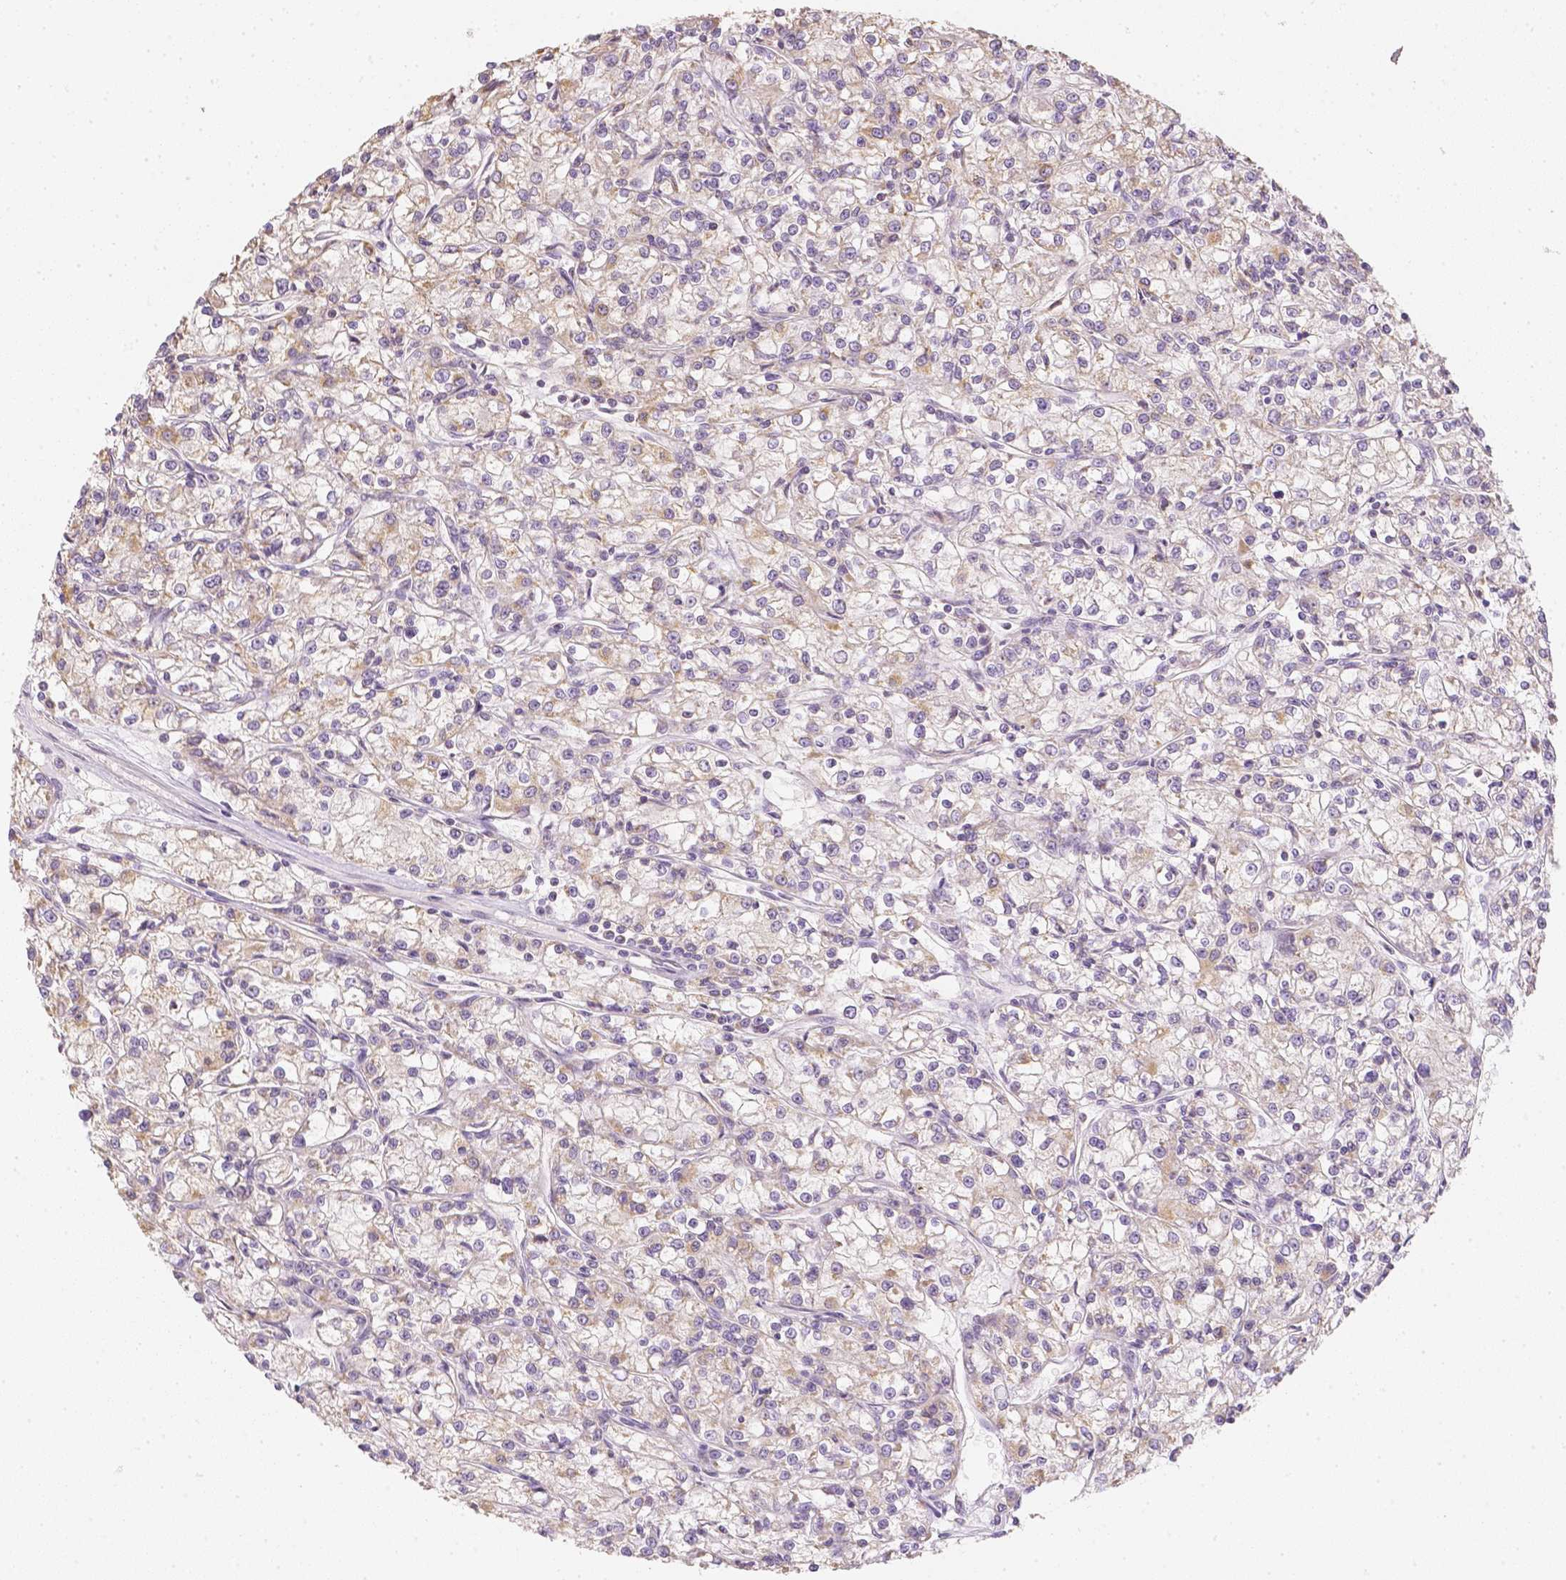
{"staining": {"intensity": "moderate", "quantity": ">75%", "location": "cytoplasmic/membranous"}, "tissue": "renal cancer", "cell_type": "Tumor cells", "image_type": "cancer", "snomed": [{"axis": "morphology", "description": "Adenocarcinoma, NOS"}, {"axis": "topography", "description": "Kidney"}], "caption": "Immunohistochemical staining of human renal cancer exhibits moderate cytoplasmic/membranous protein positivity in approximately >75% of tumor cells.", "gene": "NVL", "patient": {"sex": "female", "age": 59}}